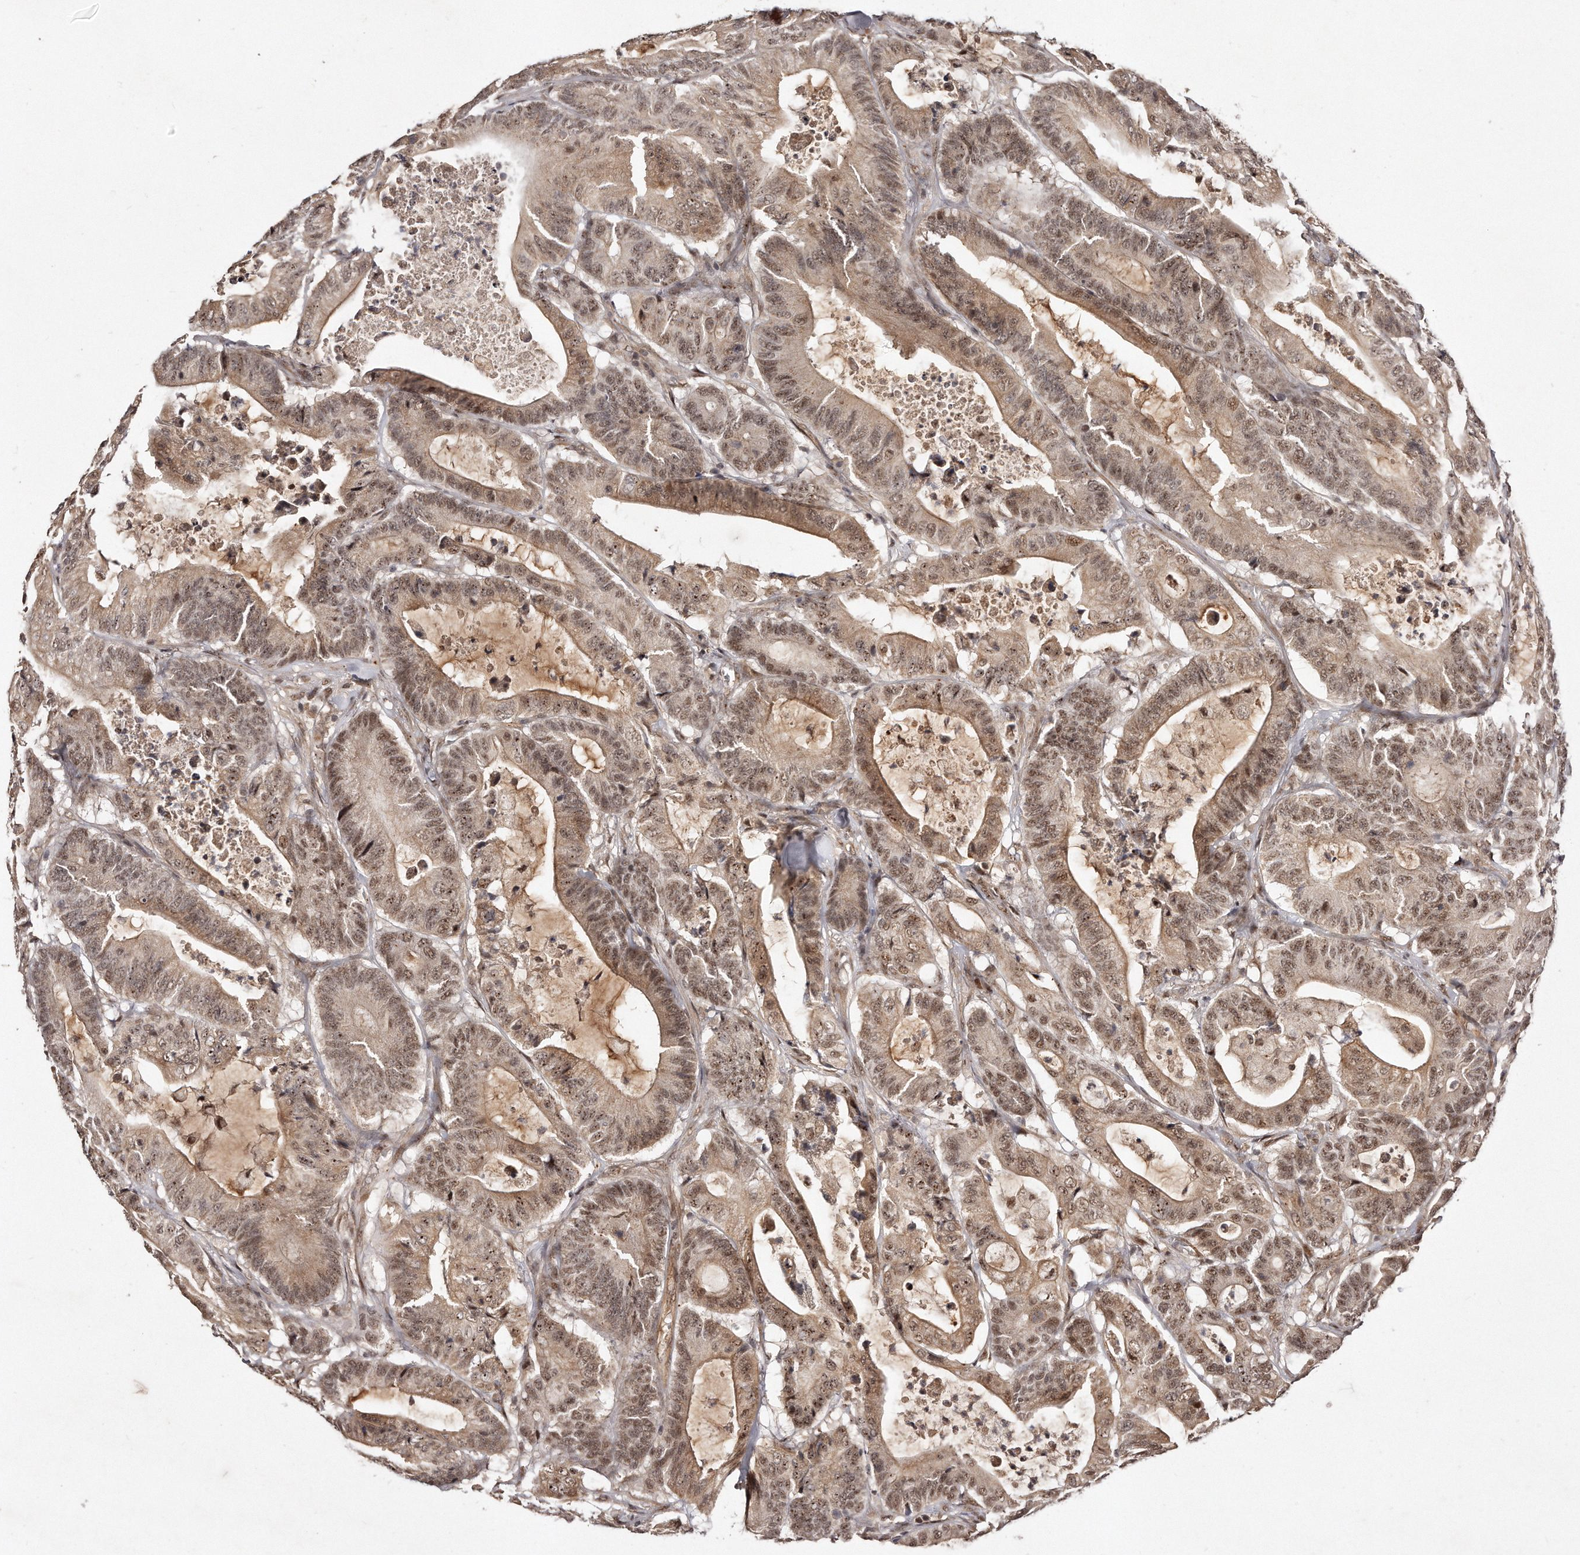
{"staining": {"intensity": "moderate", "quantity": ">75%", "location": "cytoplasmic/membranous,nuclear"}, "tissue": "colorectal cancer", "cell_type": "Tumor cells", "image_type": "cancer", "snomed": [{"axis": "morphology", "description": "Adenocarcinoma, NOS"}, {"axis": "topography", "description": "Colon"}], "caption": "Colorectal cancer (adenocarcinoma) was stained to show a protein in brown. There is medium levels of moderate cytoplasmic/membranous and nuclear staining in about >75% of tumor cells.", "gene": "SOX4", "patient": {"sex": "female", "age": 84}}